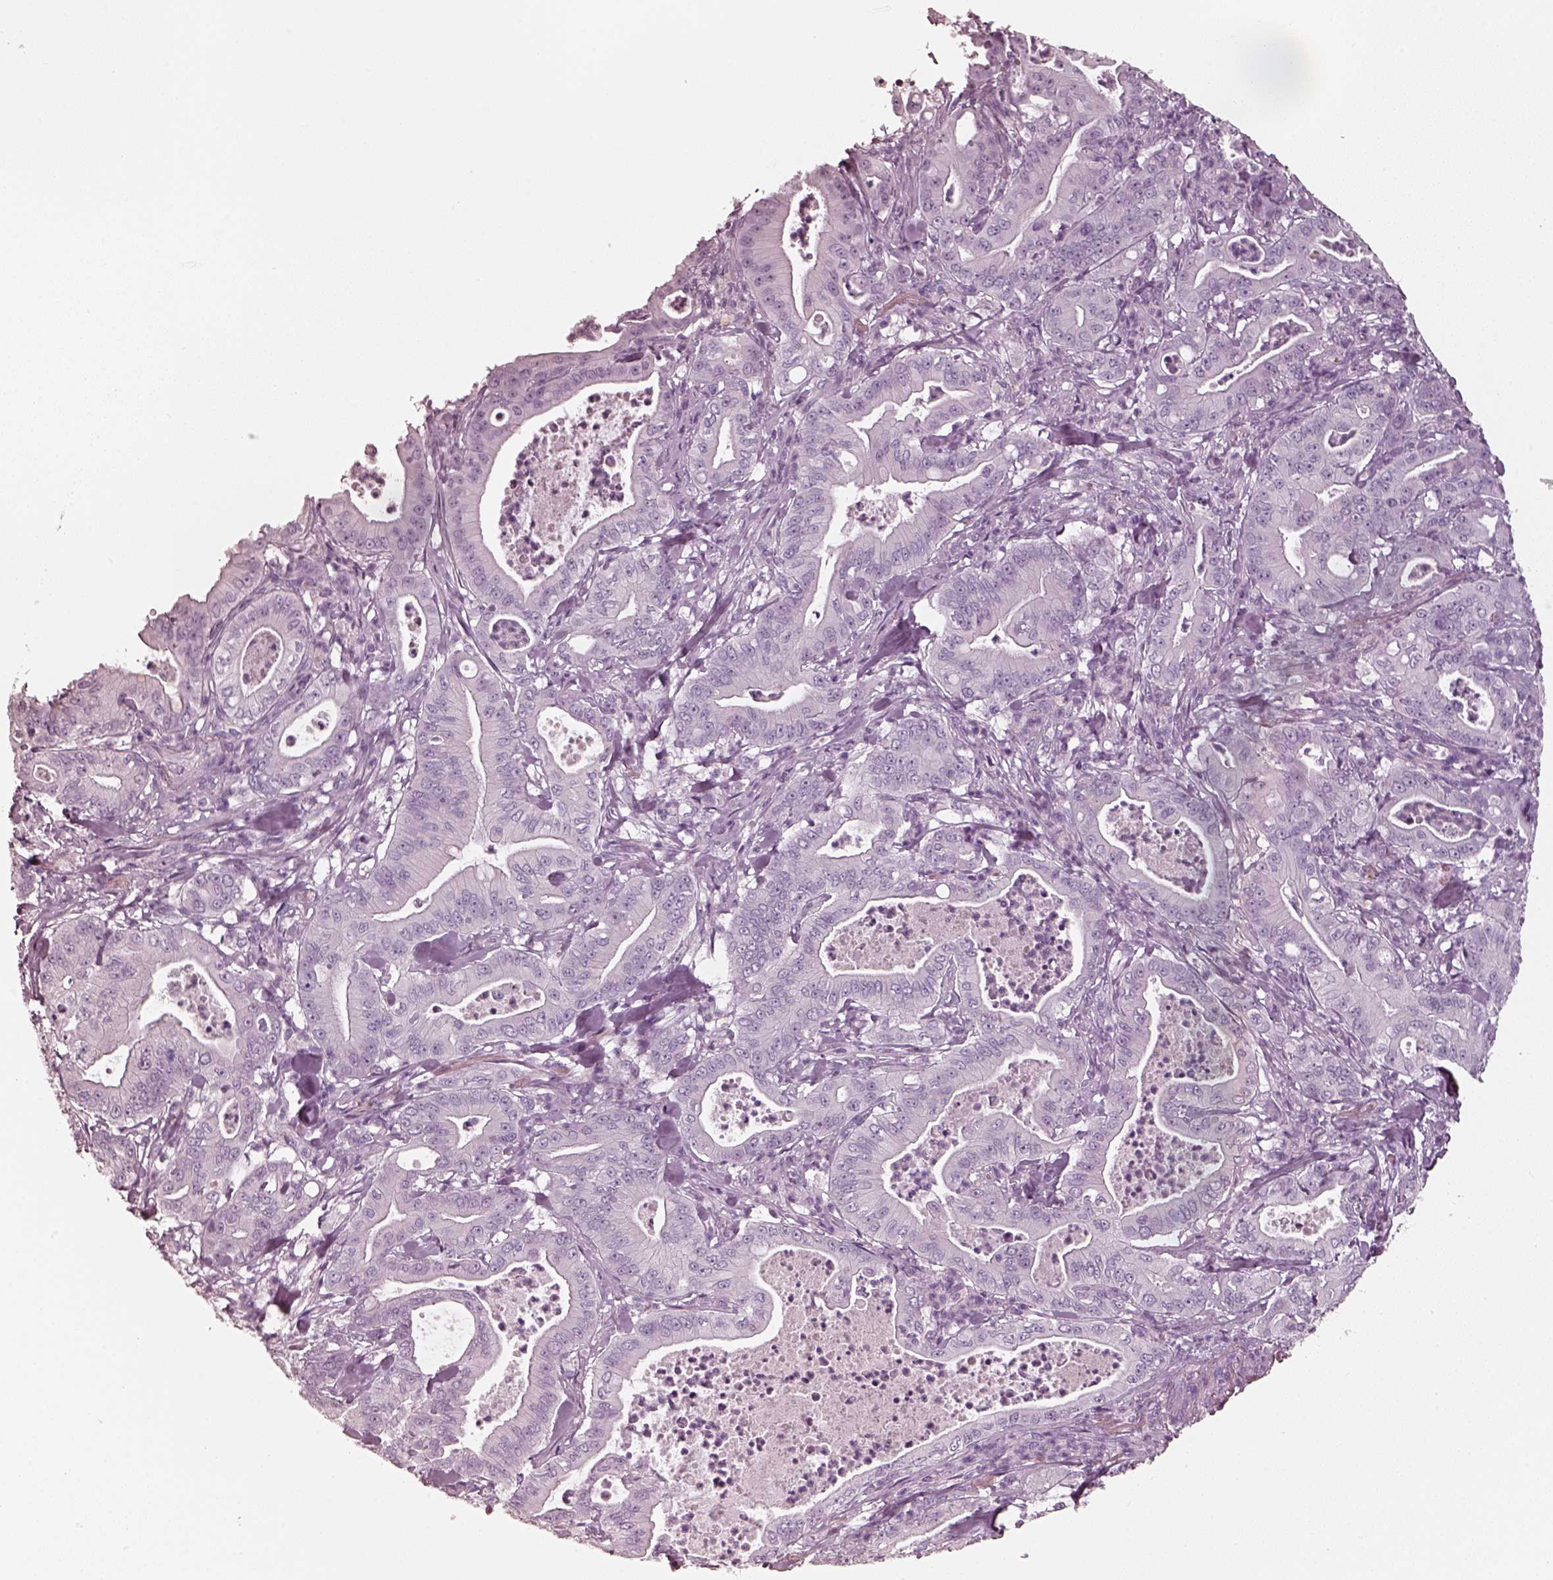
{"staining": {"intensity": "negative", "quantity": "none", "location": "none"}, "tissue": "pancreatic cancer", "cell_type": "Tumor cells", "image_type": "cancer", "snomed": [{"axis": "morphology", "description": "Adenocarcinoma, NOS"}, {"axis": "topography", "description": "Pancreas"}], "caption": "IHC of pancreatic cancer (adenocarcinoma) shows no staining in tumor cells.", "gene": "R3HDML", "patient": {"sex": "male", "age": 71}}